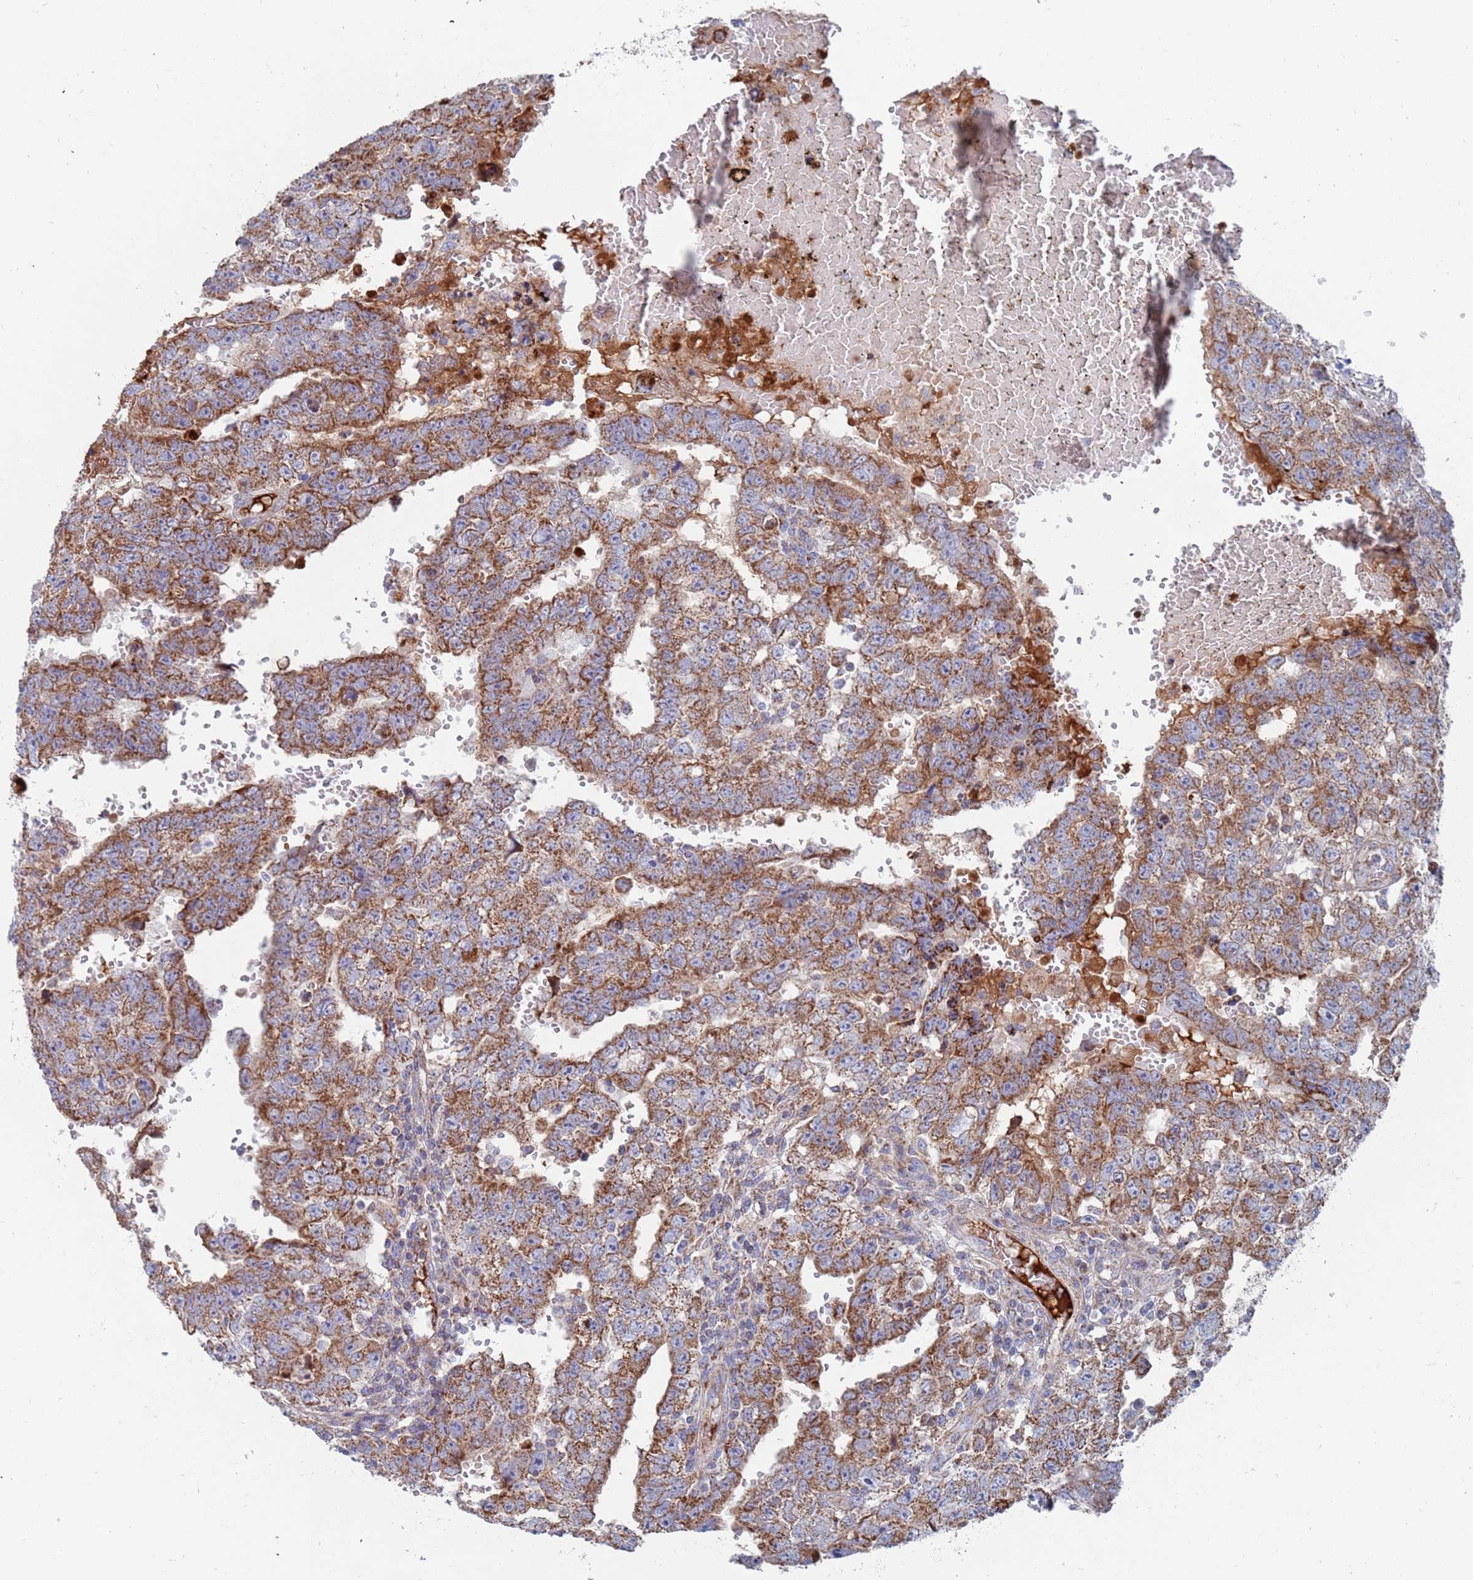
{"staining": {"intensity": "moderate", "quantity": ">75%", "location": "cytoplasmic/membranous"}, "tissue": "testis cancer", "cell_type": "Tumor cells", "image_type": "cancer", "snomed": [{"axis": "morphology", "description": "Carcinoma, Embryonal, NOS"}, {"axis": "topography", "description": "Testis"}], "caption": "An immunohistochemistry histopathology image of neoplastic tissue is shown. Protein staining in brown labels moderate cytoplasmic/membranous positivity in testis cancer (embryonal carcinoma) within tumor cells.", "gene": "MRPL22", "patient": {"sex": "male", "age": 25}}